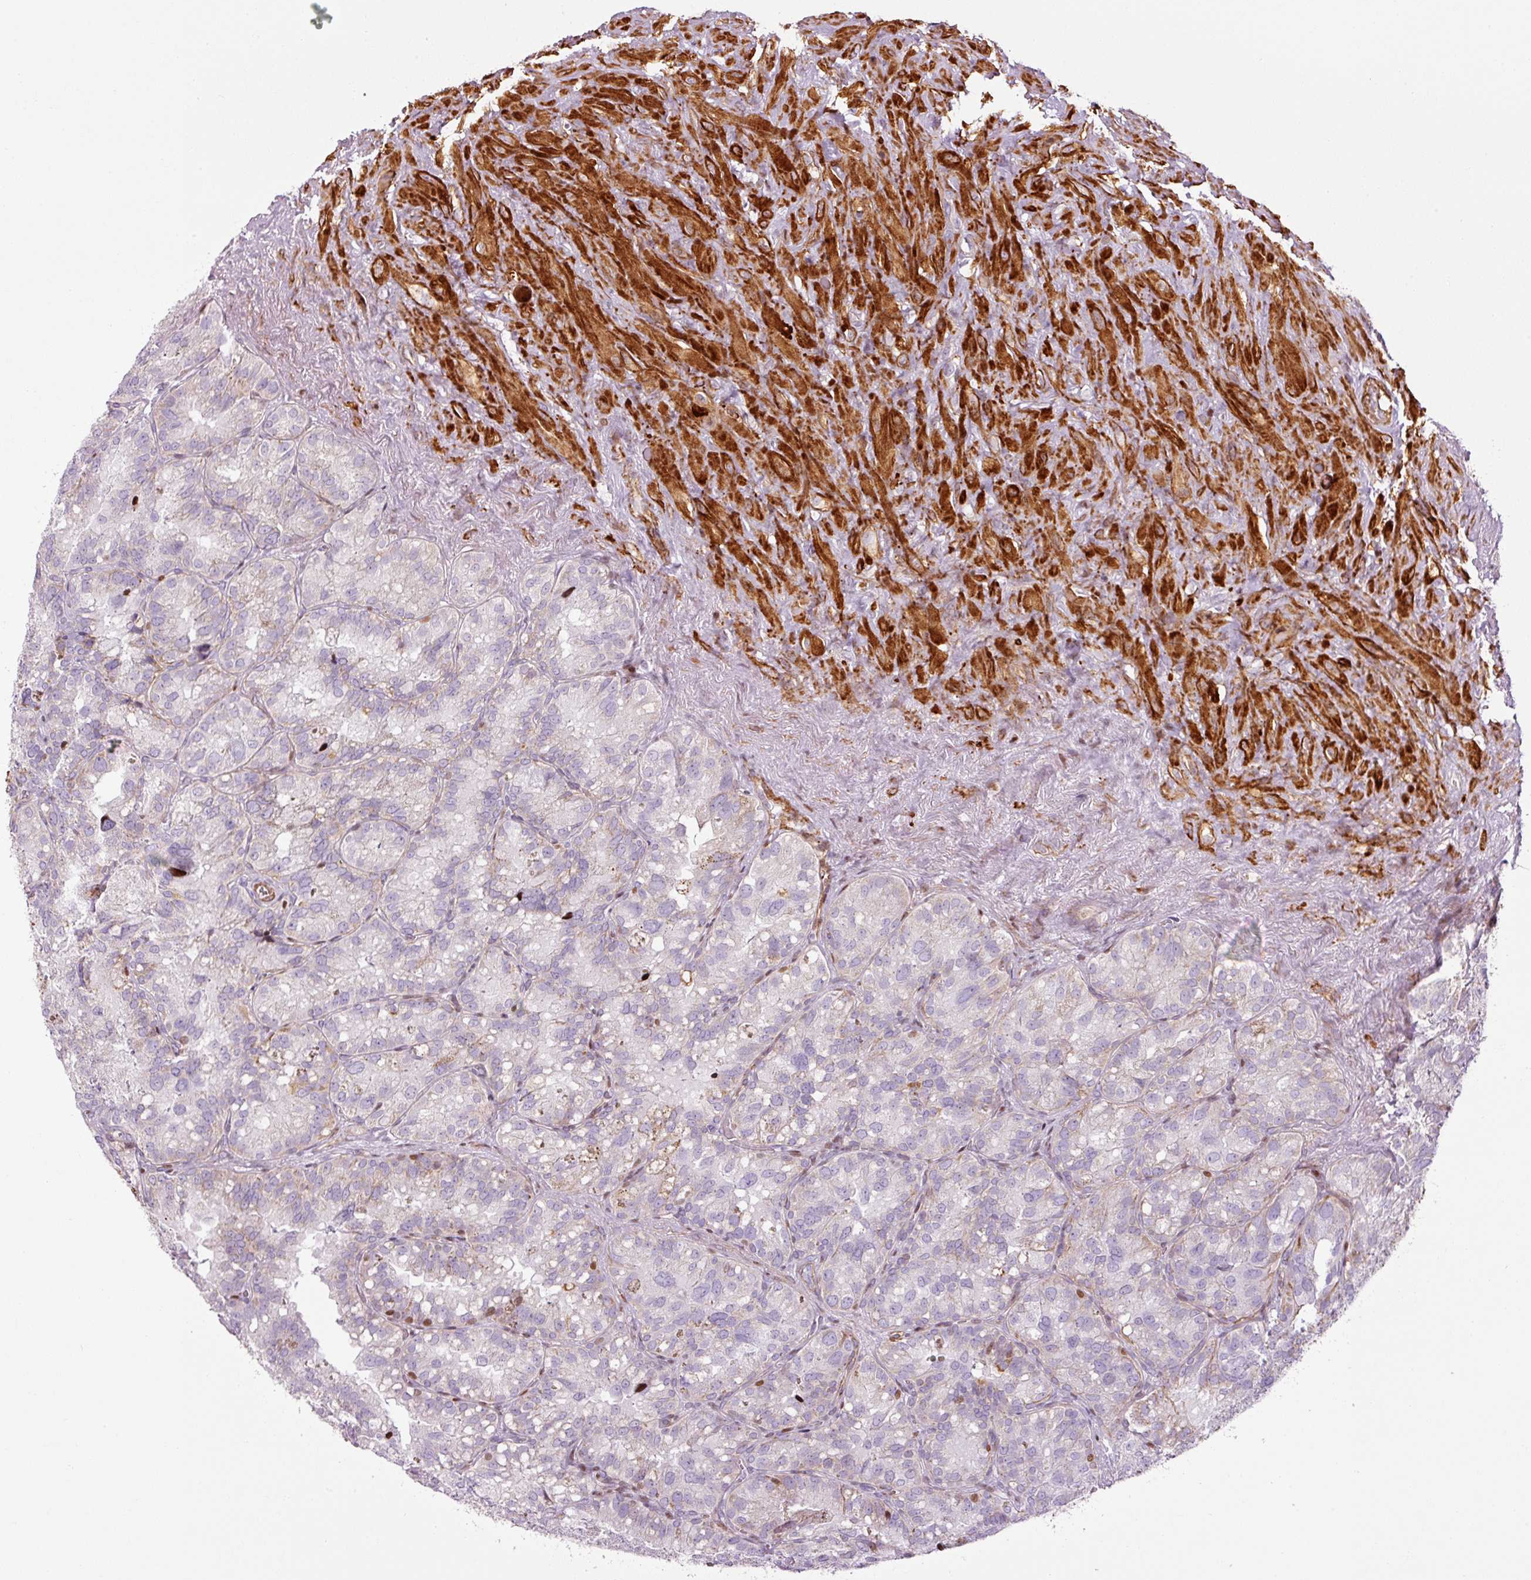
{"staining": {"intensity": "weak", "quantity": "<25%", "location": "cytoplasmic/membranous"}, "tissue": "seminal vesicle", "cell_type": "Glandular cells", "image_type": "normal", "snomed": [{"axis": "morphology", "description": "Normal tissue, NOS"}, {"axis": "topography", "description": "Seminal veicle"}], "caption": "The IHC histopathology image has no significant expression in glandular cells of seminal vesicle.", "gene": "ANKRD20A1", "patient": {"sex": "male", "age": 69}}